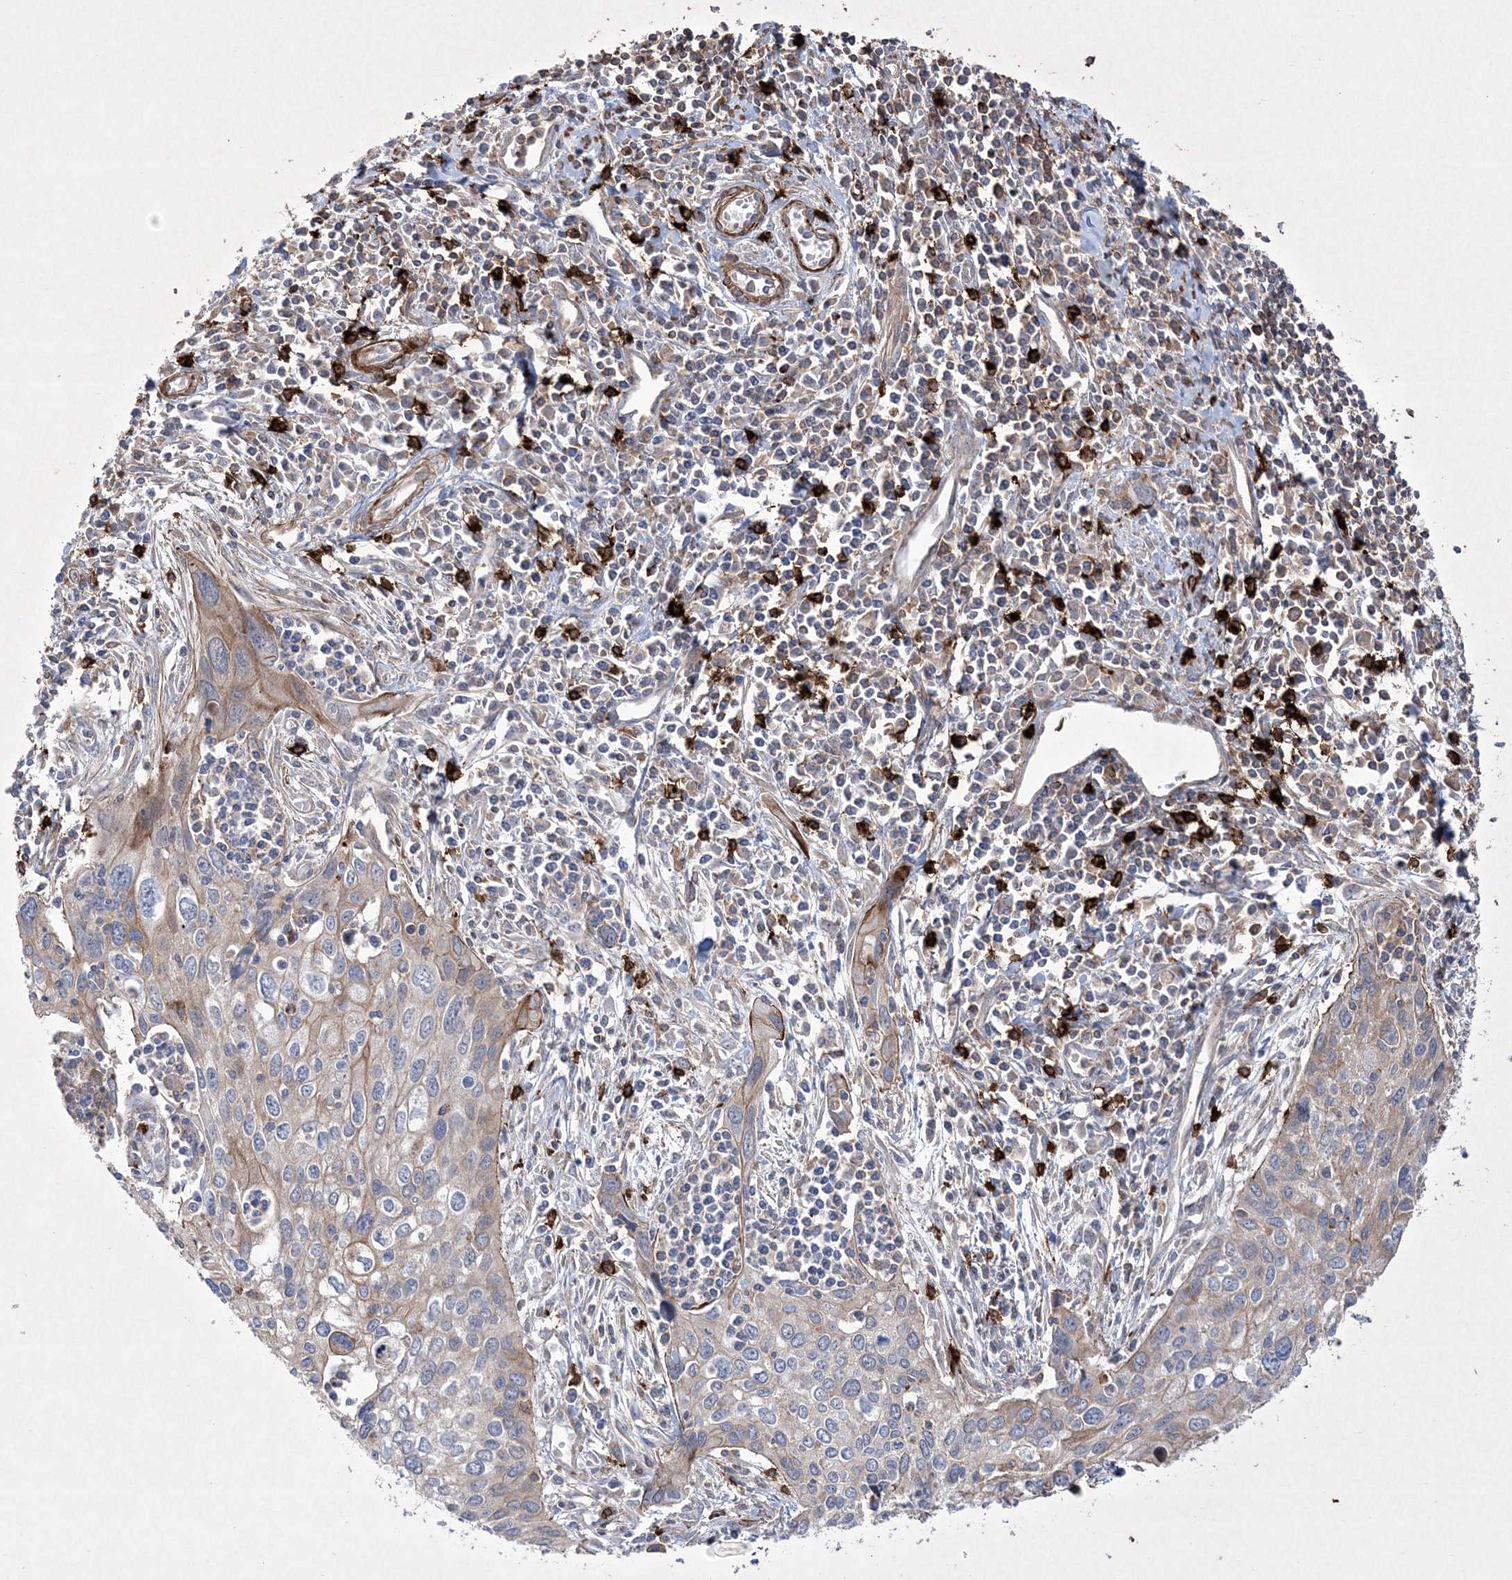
{"staining": {"intensity": "weak", "quantity": "<25%", "location": "cytoplasmic/membranous"}, "tissue": "cervical cancer", "cell_type": "Tumor cells", "image_type": "cancer", "snomed": [{"axis": "morphology", "description": "Squamous cell carcinoma, NOS"}, {"axis": "topography", "description": "Cervix"}], "caption": "Photomicrograph shows no protein expression in tumor cells of cervical cancer (squamous cell carcinoma) tissue.", "gene": "RICTOR", "patient": {"sex": "female", "age": 55}}